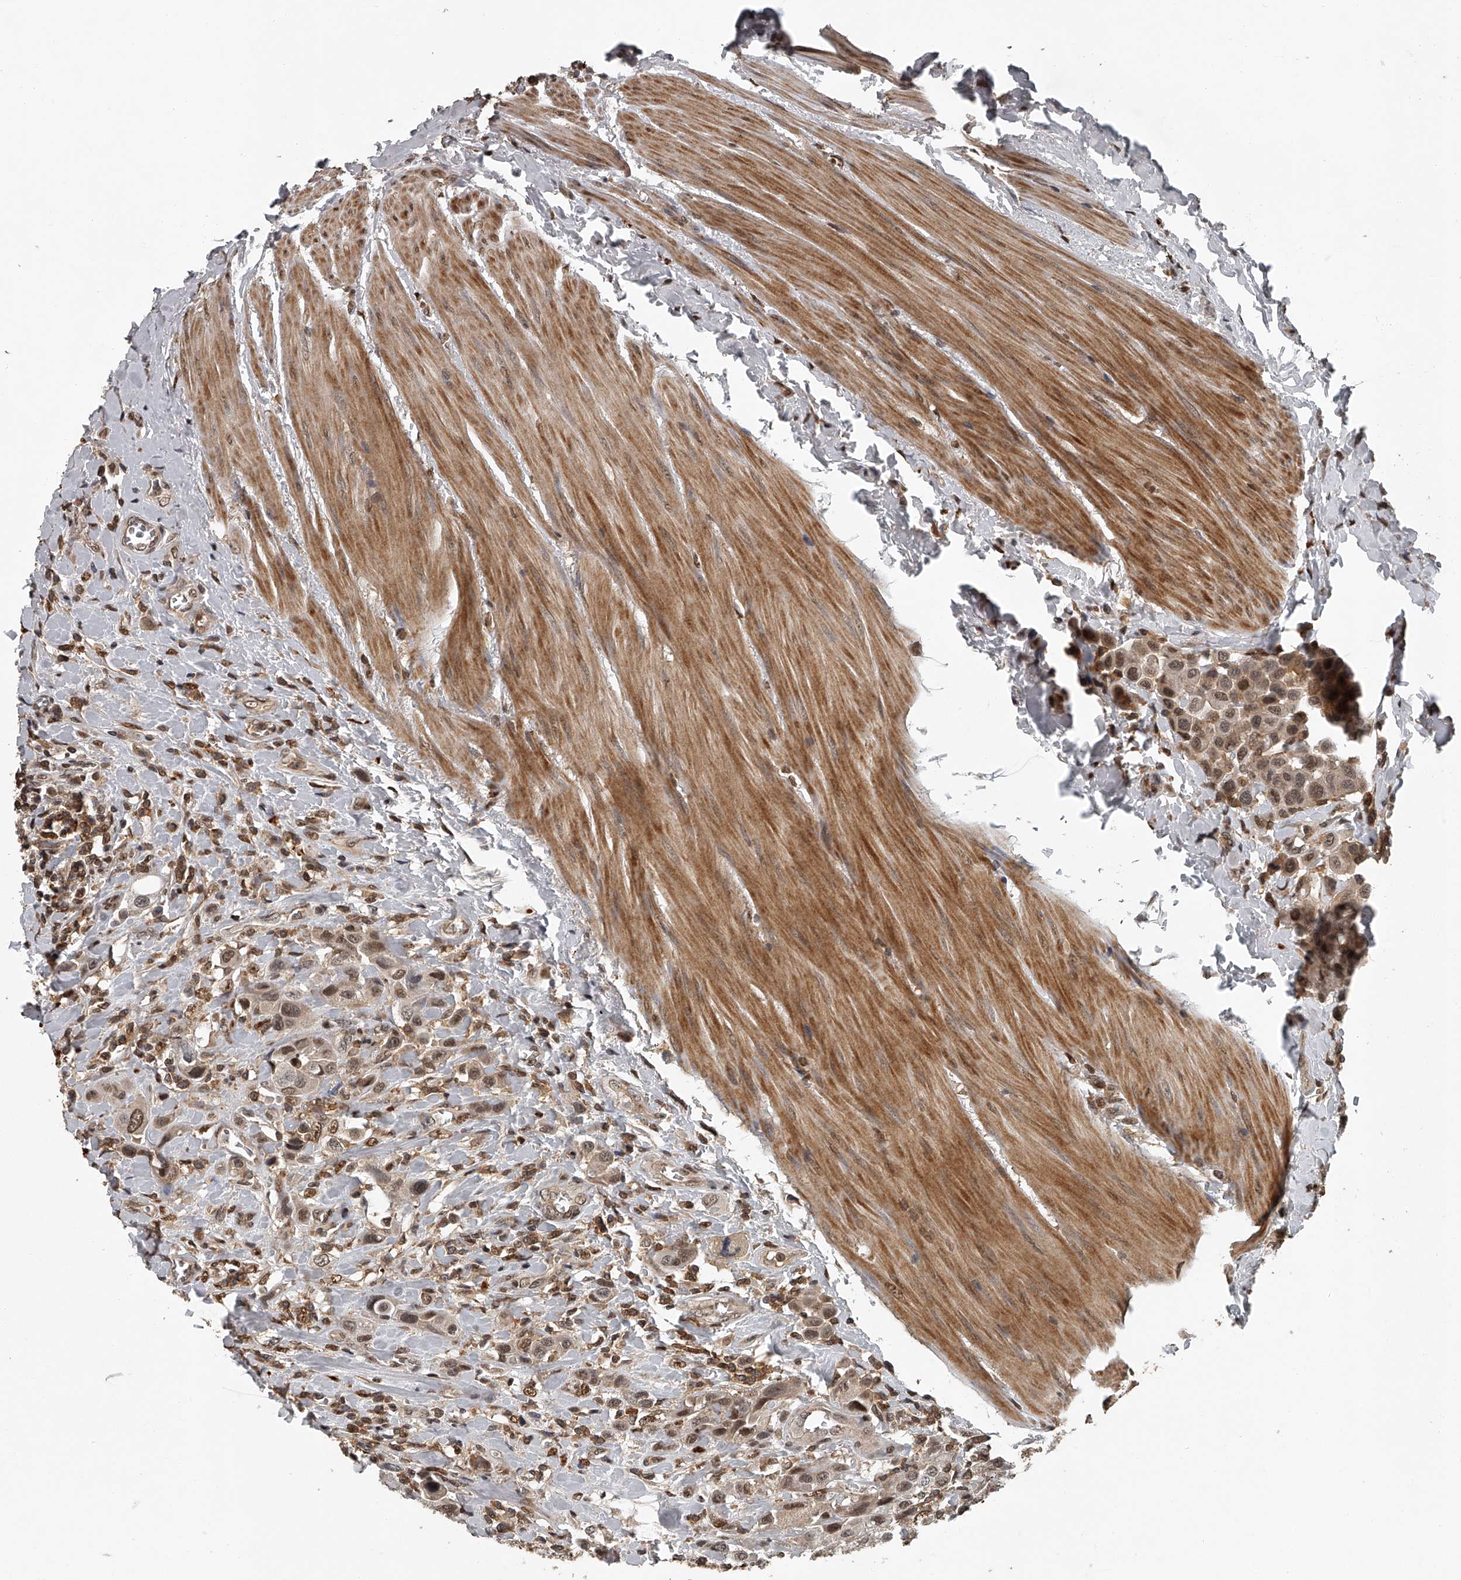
{"staining": {"intensity": "moderate", "quantity": ">75%", "location": "cytoplasmic/membranous,nuclear"}, "tissue": "urothelial cancer", "cell_type": "Tumor cells", "image_type": "cancer", "snomed": [{"axis": "morphology", "description": "Urothelial carcinoma, High grade"}, {"axis": "topography", "description": "Urinary bladder"}], "caption": "Approximately >75% of tumor cells in urothelial carcinoma (high-grade) display moderate cytoplasmic/membranous and nuclear protein positivity as visualized by brown immunohistochemical staining.", "gene": "PLEKHG1", "patient": {"sex": "male", "age": 50}}